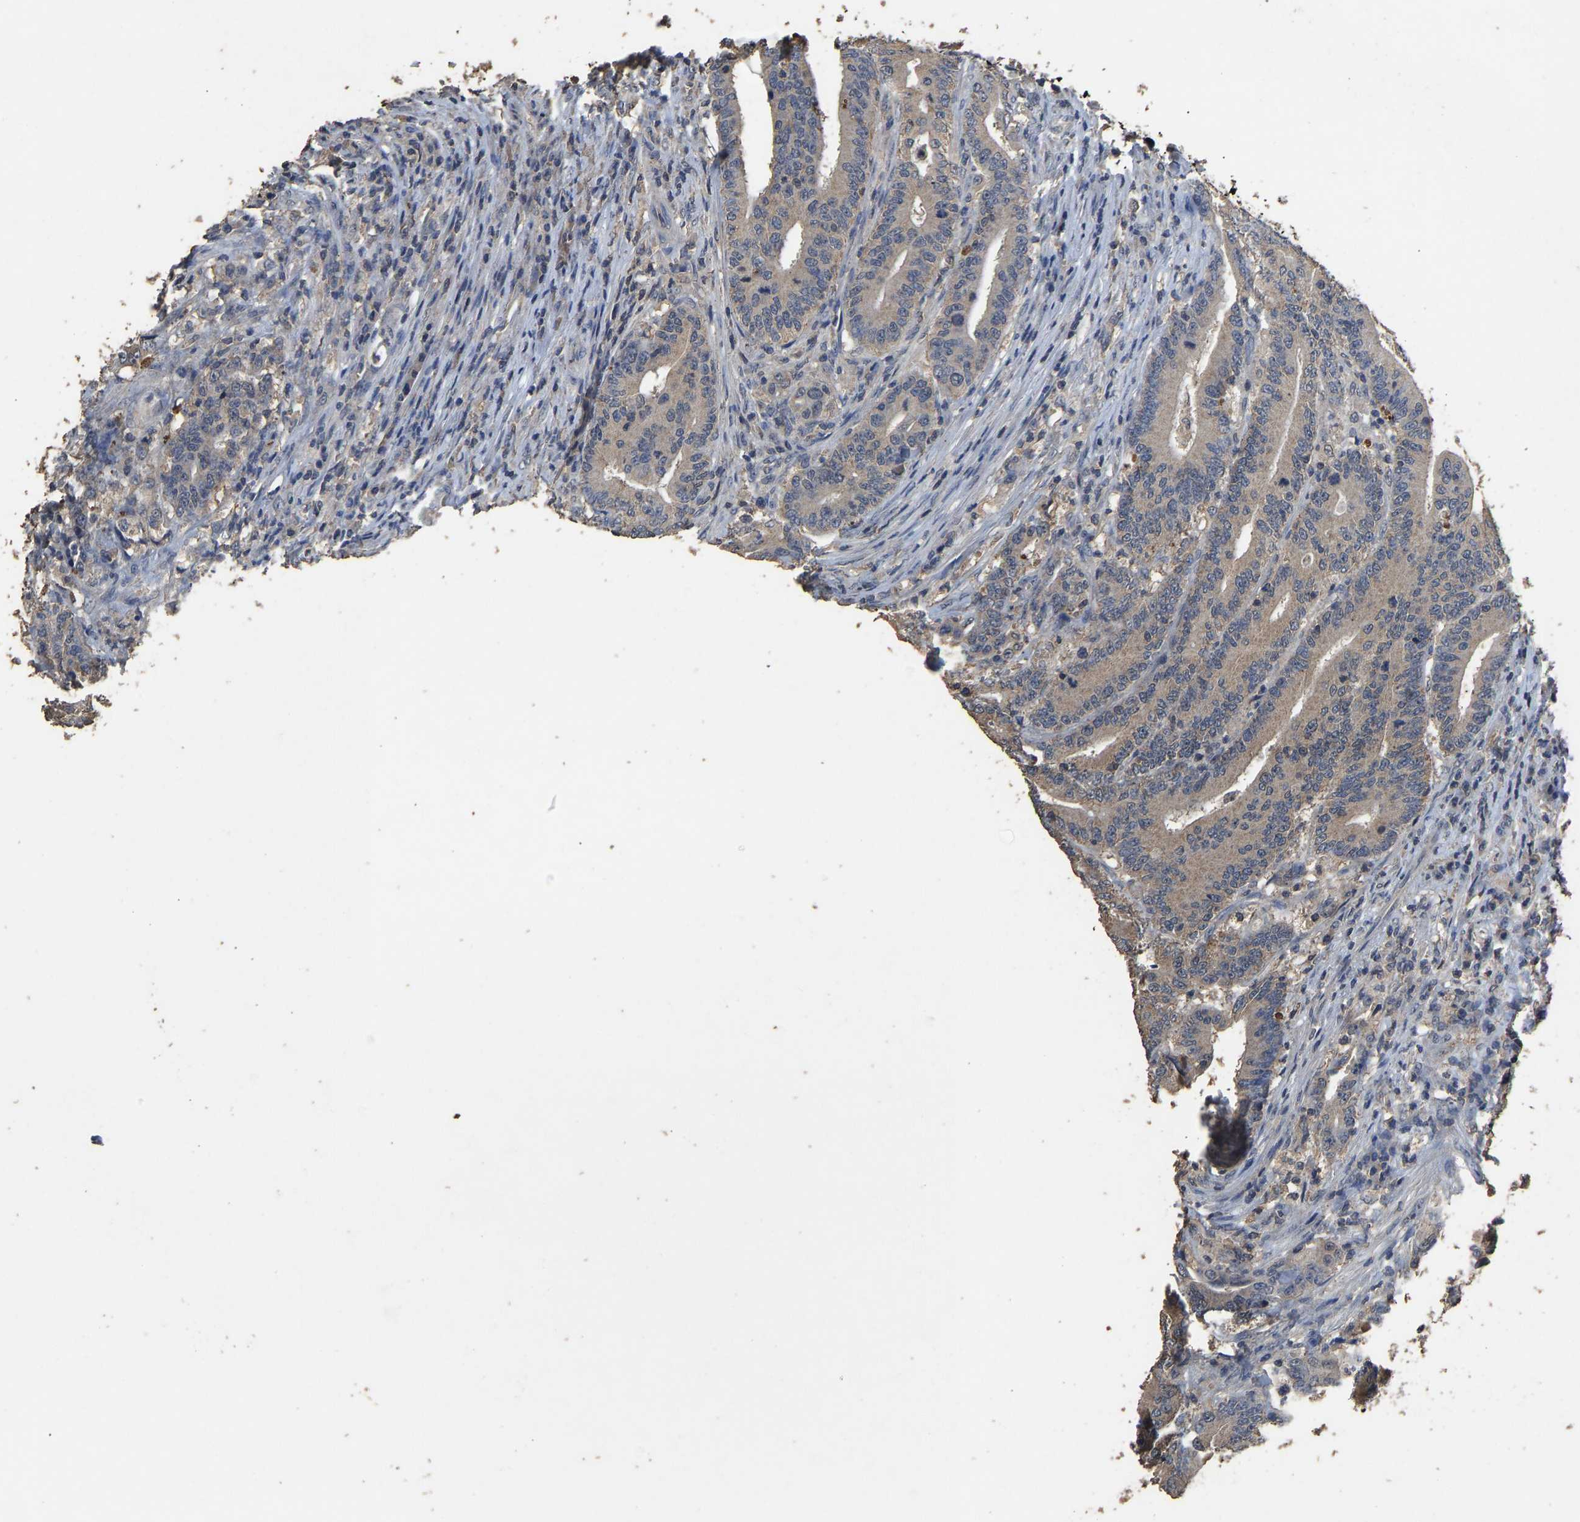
{"staining": {"intensity": "negative", "quantity": "none", "location": "none"}, "tissue": "colorectal cancer", "cell_type": "Tumor cells", "image_type": "cancer", "snomed": [{"axis": "morphology", "description": "Adenocarcinoma, NOS"}, {"axis": "topography", "description": "Colon"}], "caption": "IHC histopathology image of neoplastic tissue: adenocarcinoma (colorectal) stained with DAB (3,3'-diaminobenzidine) displays no significant protein expression in tumor cells.", "gene": "CIDEC", "patient": {"sex": "female", "age": 66}}